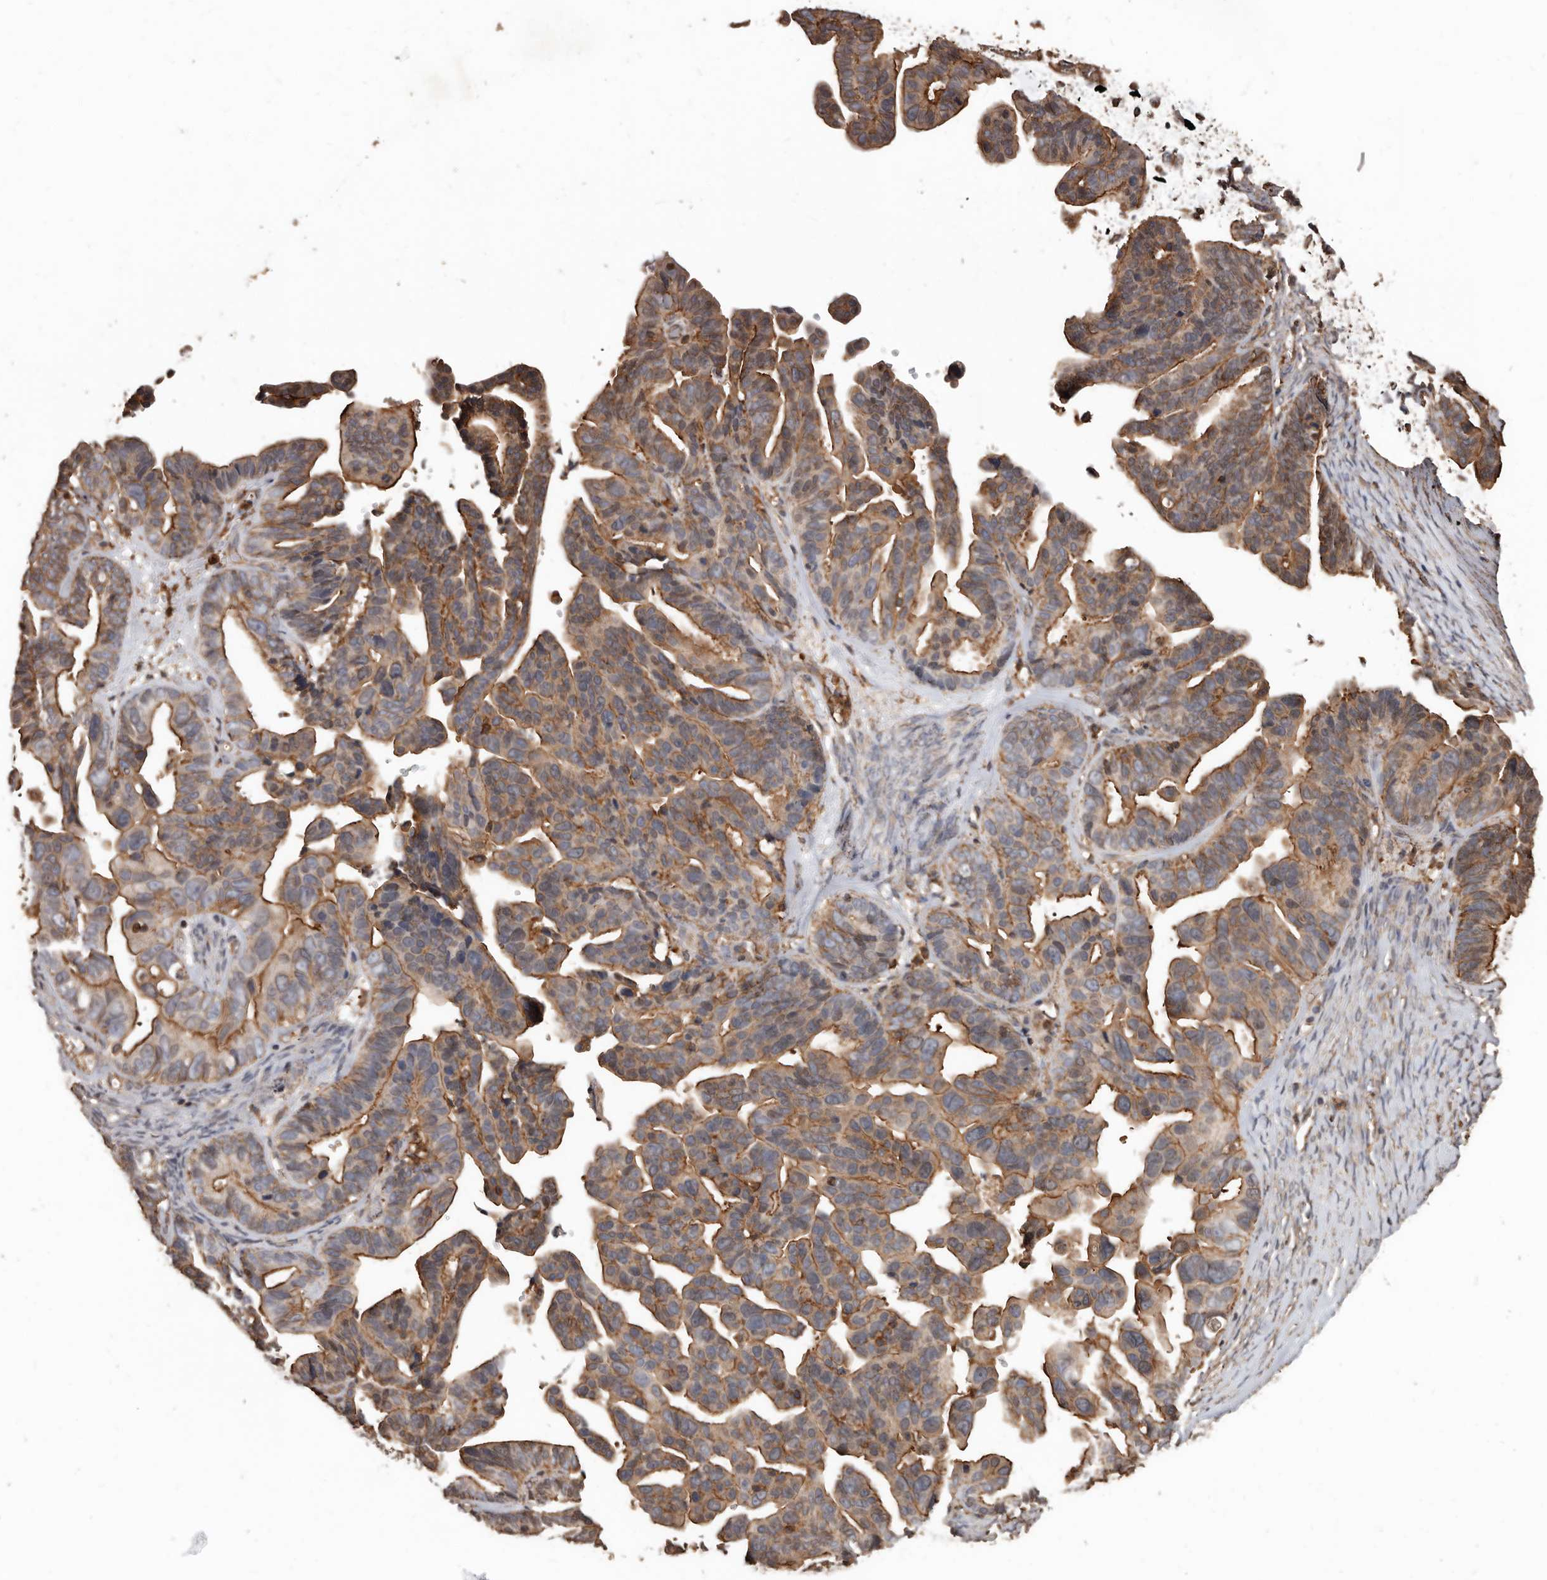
{"staining": {"intensity": "moderate", "quantity": ">75%", "location": "cytoplasmic/membranous"}, "tissue": "ovarian cancer", "cell_type": "Tumor cells", "image_type": "cancer", "snomed": [{"axis": "morphology", "description": "Cystadenocarcinoma, serous, NOS"}, {"axis": "topography", "description": "Ovary"}], "caption": "Ovarian serous cystadenocarcinoma tissue displays moderate cytoplasmic/membranous expression in about >75% of tumor cells", "gene": "GSK3A", "patient": {"sex": "female", "age": 56}}